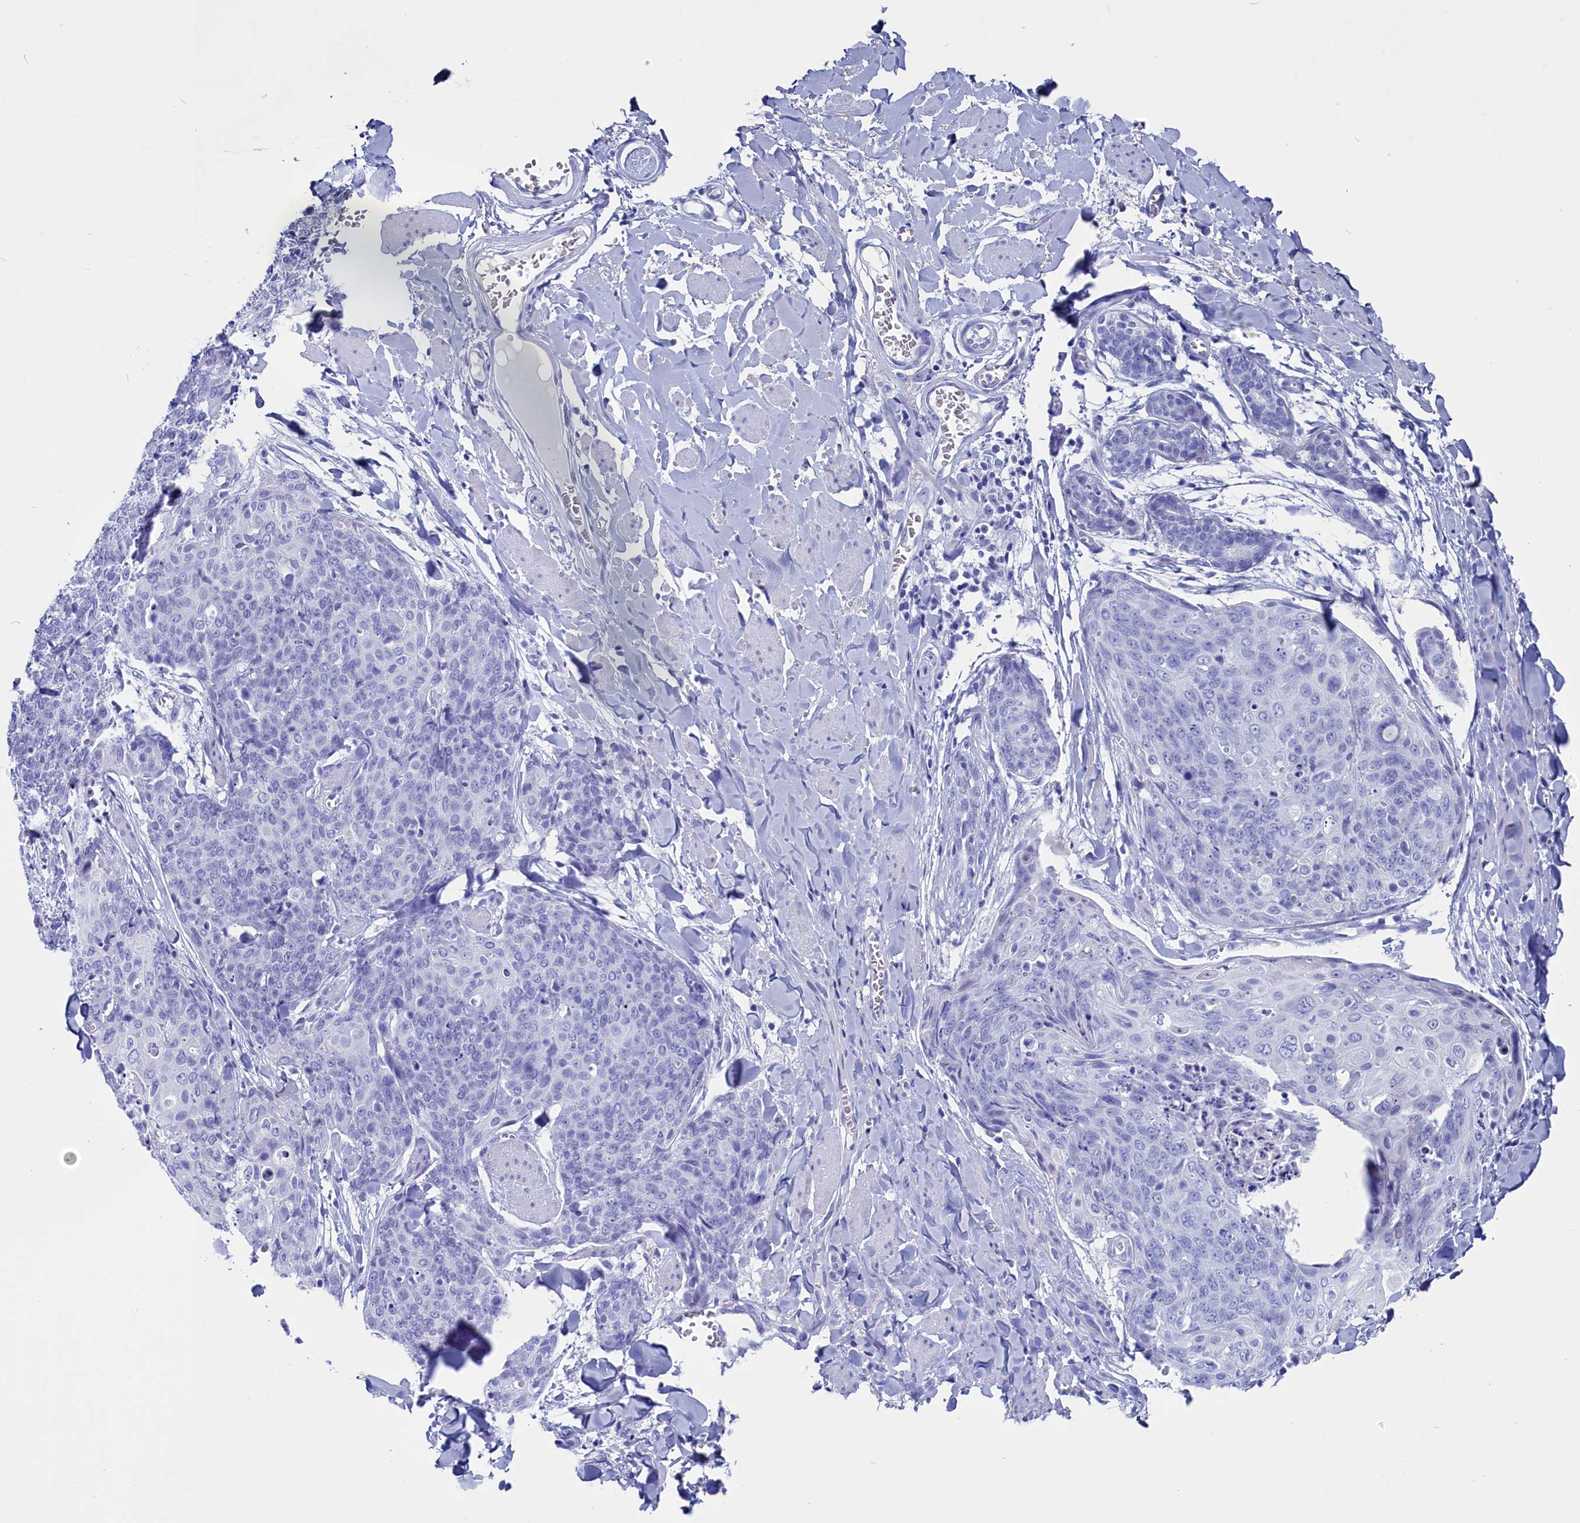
{"staining": {"intensity": "negative", "quantity": "none", "location": "none"}, "tissue": "skin cancer", "cell_type": "Tumor cells", "image_type": "cancer", "snomed": [{"axis": "morphology", "description": "Squamous cell carcinoma, NOS"}, {"axis": "topography", "description": "Skin"}, {"axis": "topography", "description": "Vulva"}], "caption": "Immunohistochemistry of skin cancer reveals no positivity in tumor cells.", "gene": "ANKRD29", "patient": {"sex": "female", "age": 85}}